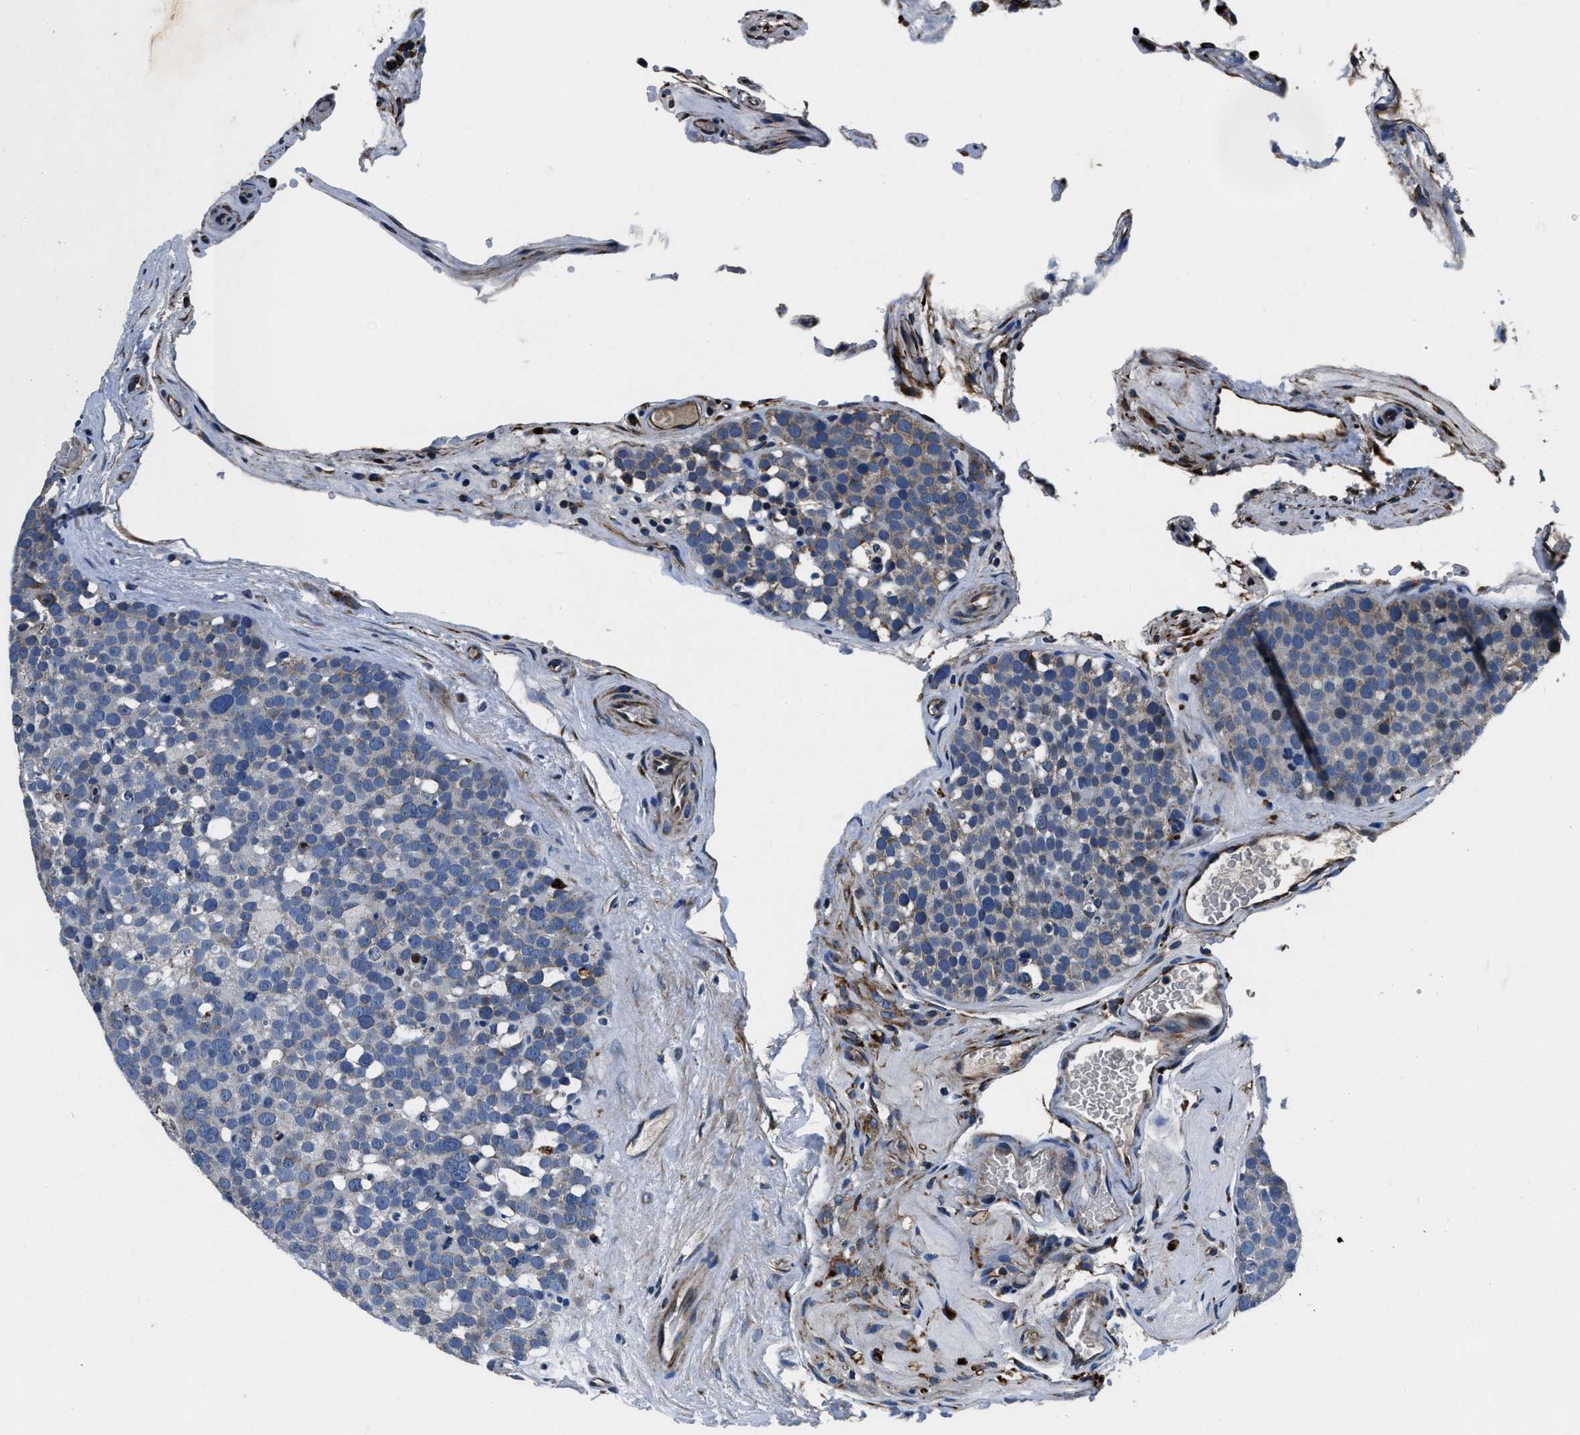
{"staining": {"intensity": "negative", "quantity": "none", "location": "none"}, "tissue": "testis cancer", "cell_type": "Tumor cells", "image_type": "cancer", "snomed": [{"axis": "morphology", "description": "Seminoma, NOS"}, {"axis": "topography", "description": "Testis"}], "caption": "Immunohistochemistry micrograph of neoplastic tissue: testis cancer stained with DAB demonstrates no significant protein expression in tumor cells.", "gene": "OGDH", "patient": {"sex": "male", "age": 71}}